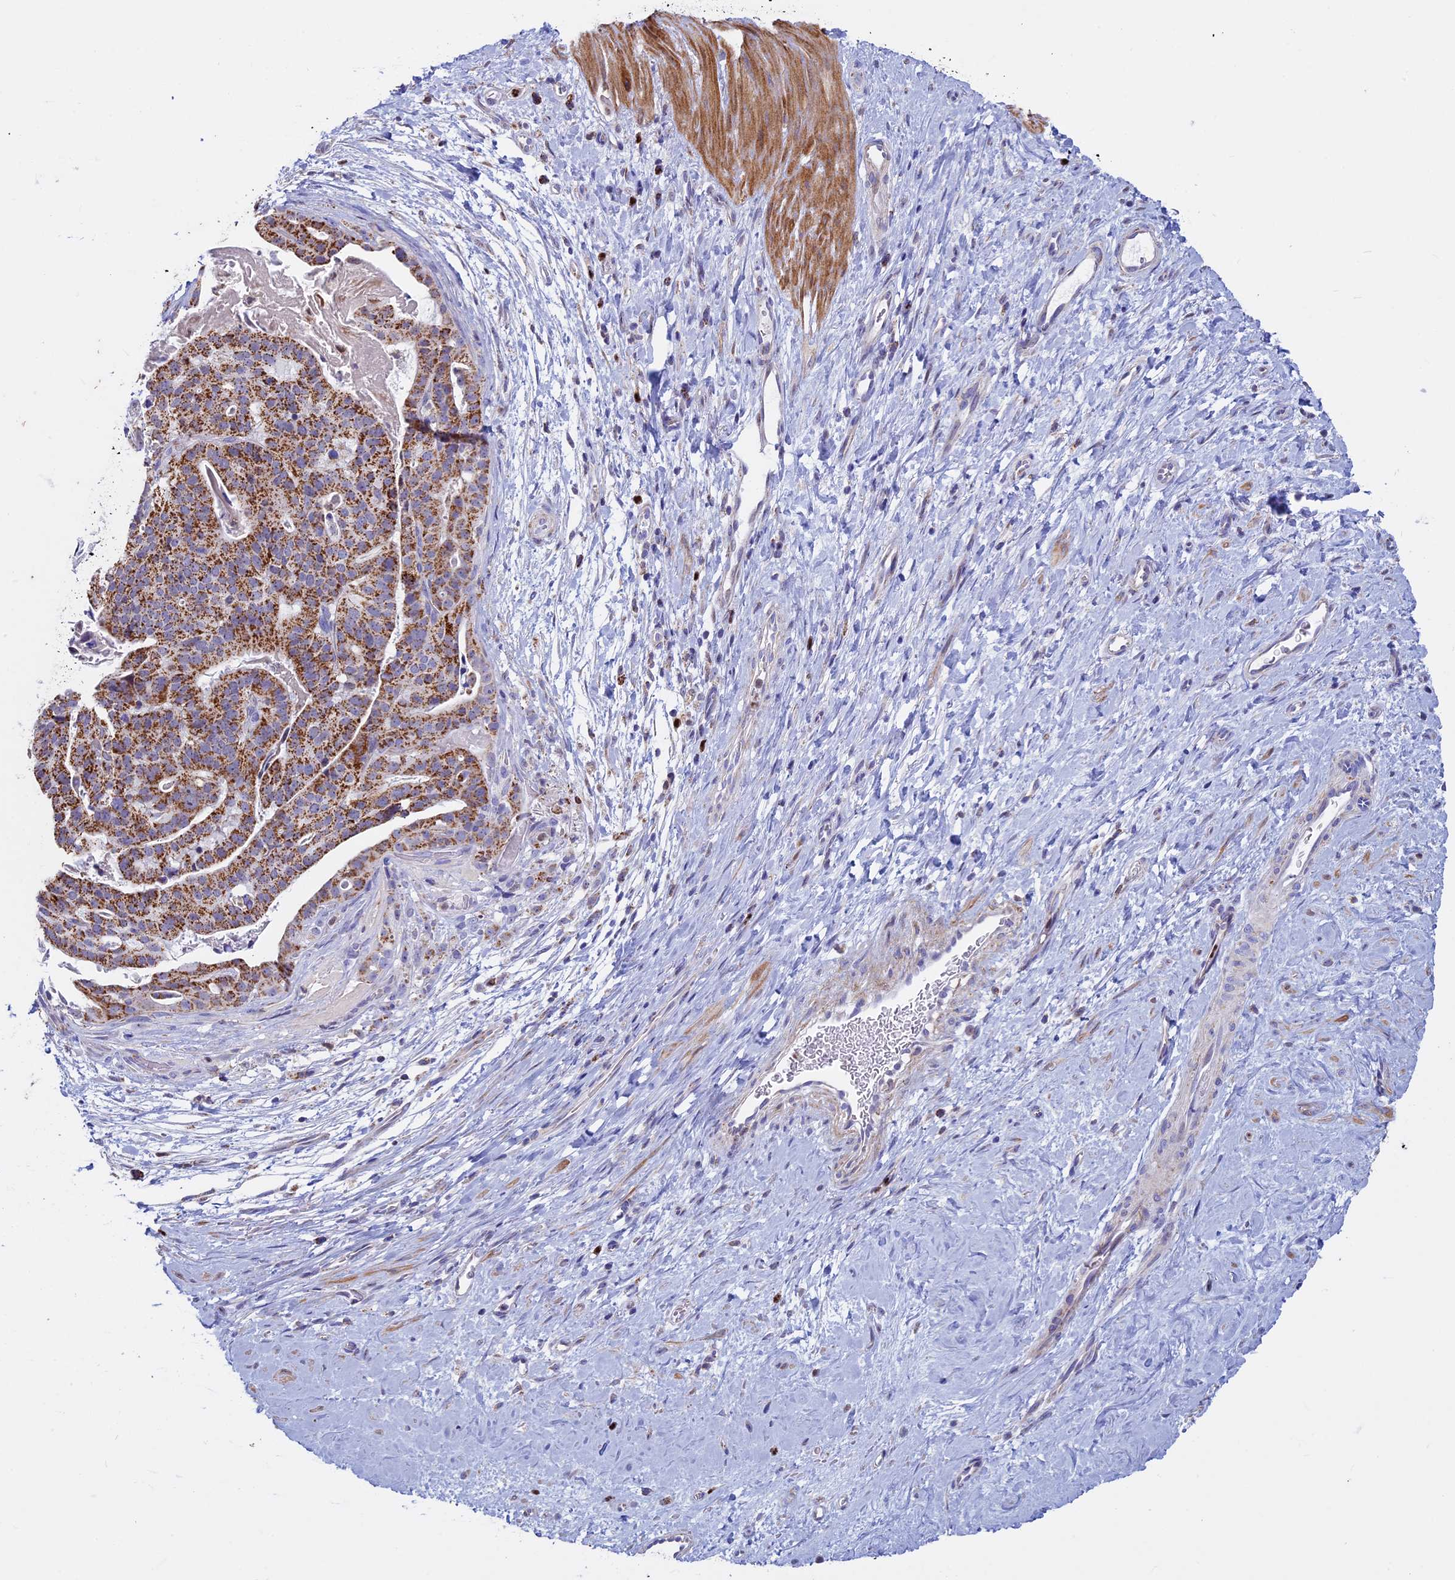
{"staining": {"intensity": "moderate", "quantity": ">75%", "location": "cytoplasmic/membranous"}, "tissue": "stomach cancer", "cell_type": "Tumor cells", "image_type": "cancer", "snomed": [{"axis": "morphology", "description": "Adenocarcinoma, NOS"}, {"axis": "topography", "description": "Stomach"}], "caption": "Stomach cancer stained with a protein marker shows moderate staining in tumor cells.", "gene": "ACSS1", "patient": {"sex": "male", "age": 48}}